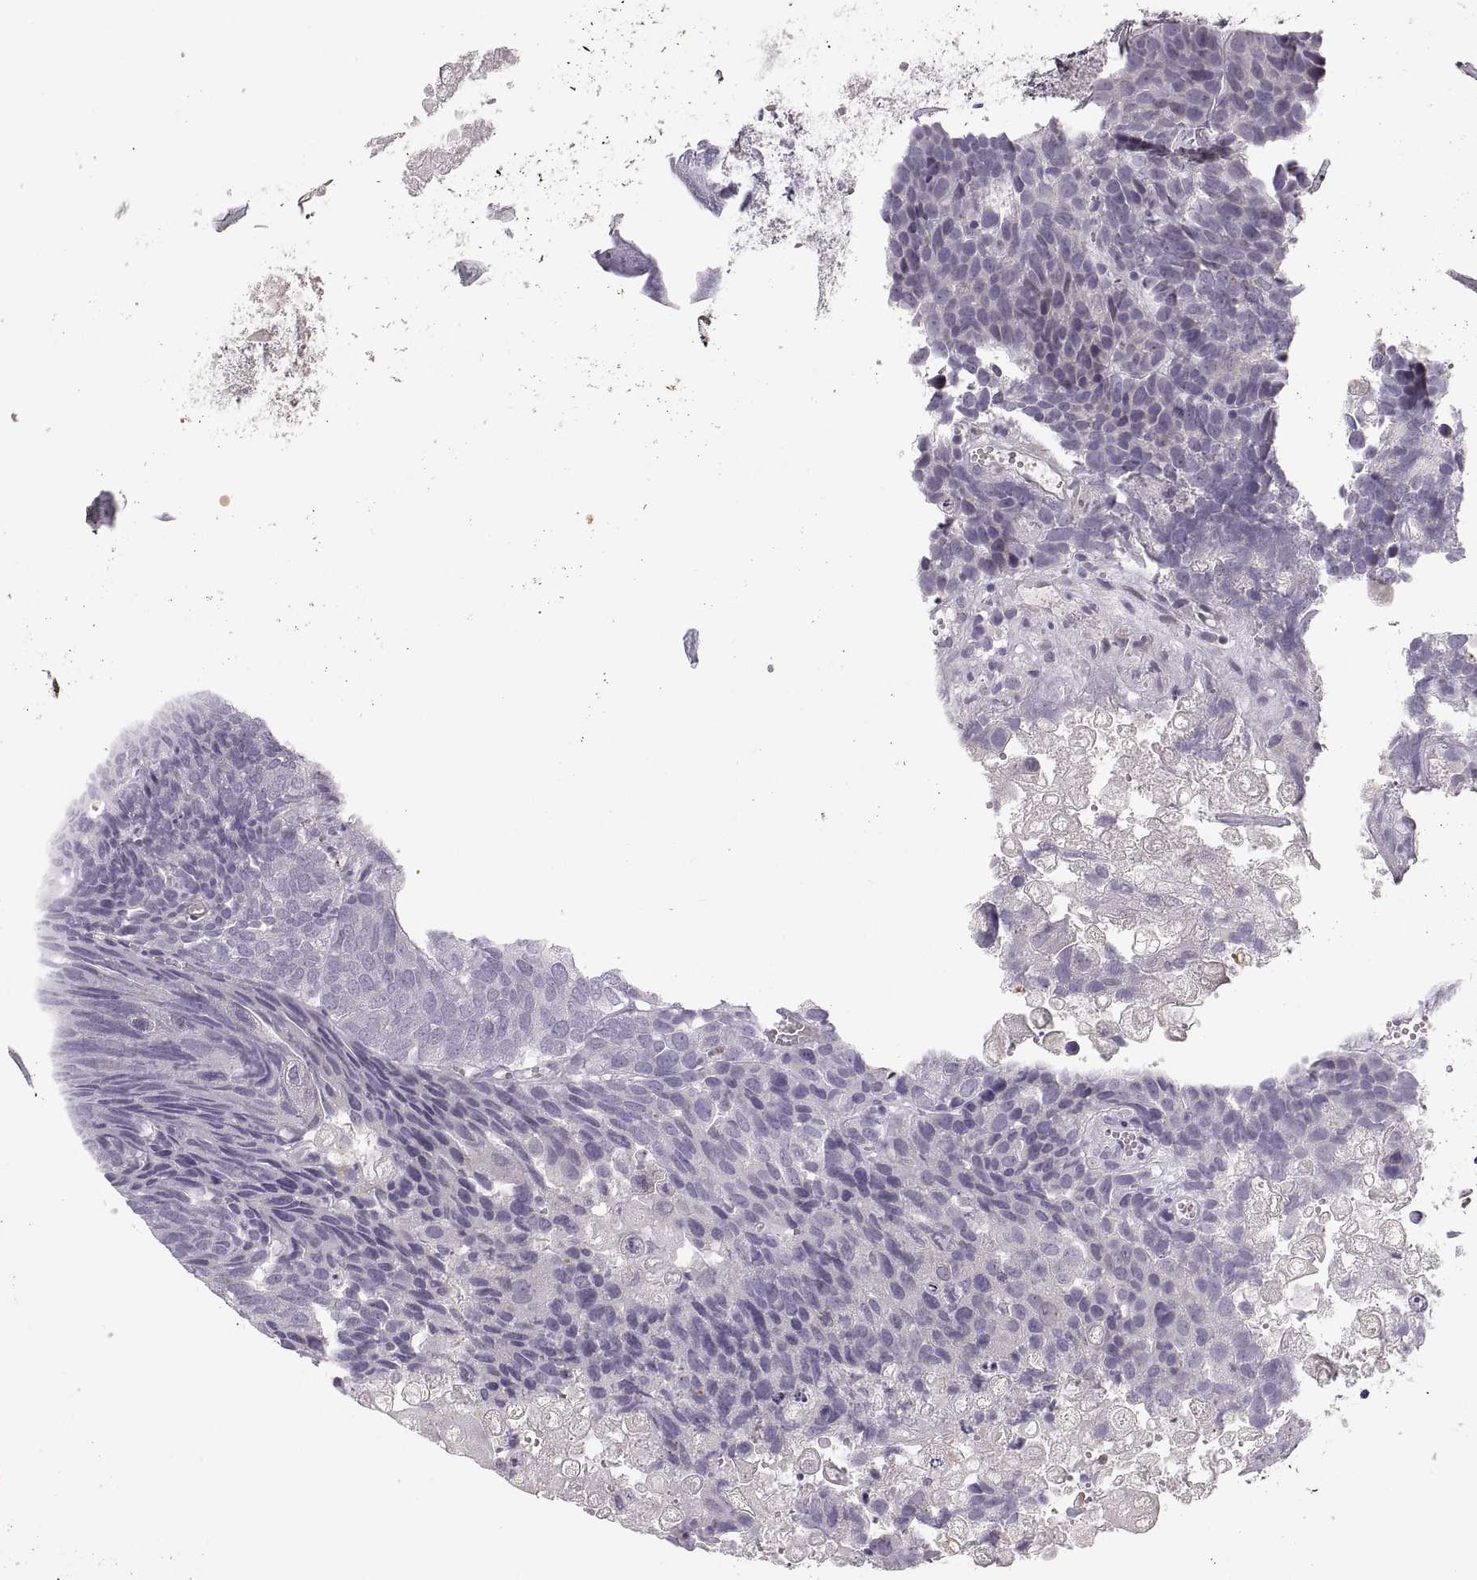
{"staining": {"intensity": "negative", "quantity": "none", "location": "none"}, "tissue": "urothelial cancer", "cell_type": "Tumor cells", "image_type": "cancer", "snomed": [{"axis": "morphology", "description": "Urothelial carcinoma, Low grade"}, {"axis": "topography", "description": "Urinary bladder"}], "caption": "This is an immunohistochemistry (IHC) image of low-grade urothelial carcinoma. There is no positivity in tumor cells.", "gene": "ADH6", "patient": {"sex": "female", "age": 62}}